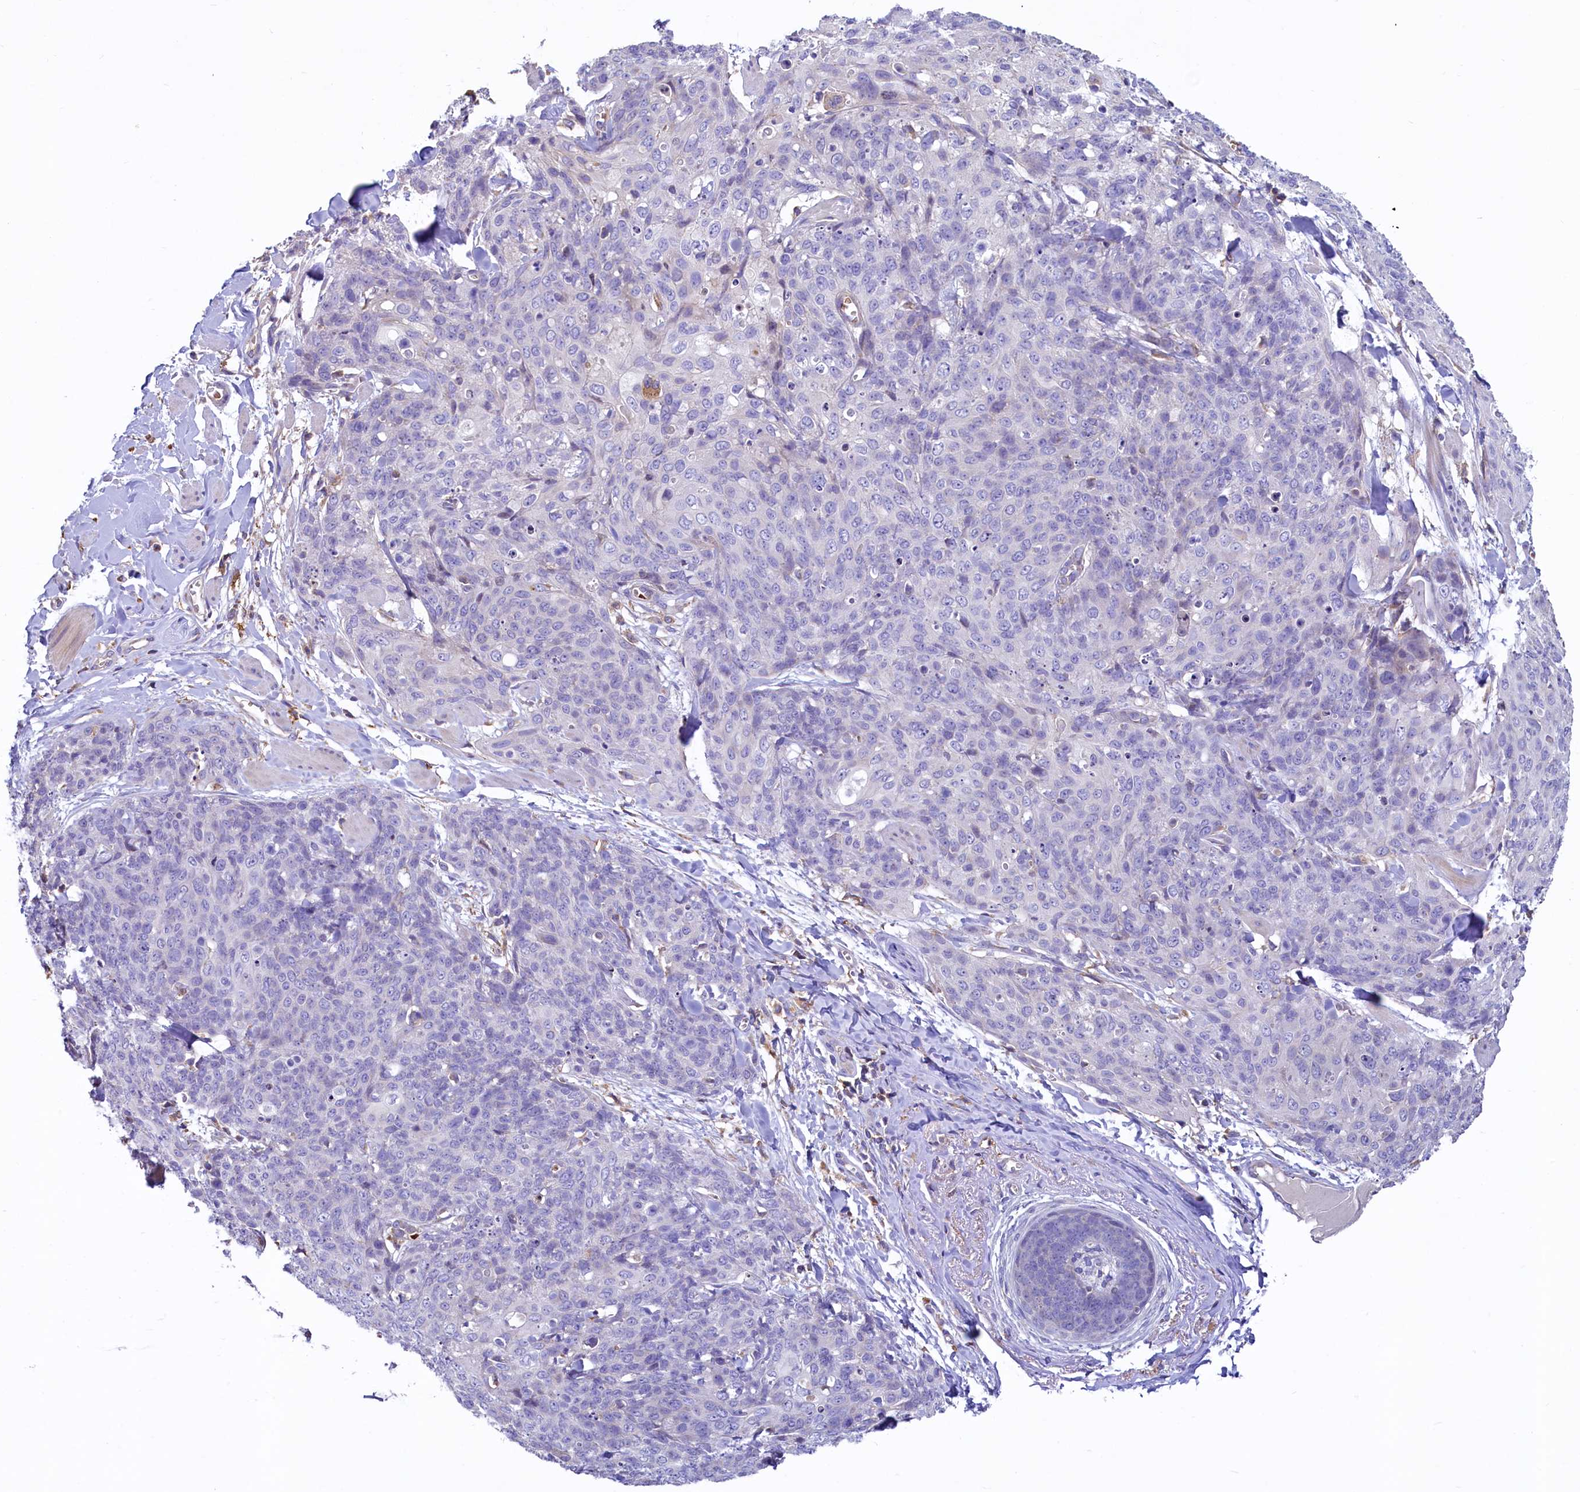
{"staining": {"intensity": "negative", "quantity": "none", "location": "none"}, "tissue": "skin cancer", "cell_type": "Tumor cells", "image_type": "cancer", "snomed": [{"axis": "morphology", "description": "Squamous cell carcinoma, NOS"}, {"axis": "topography", "description": "Skin"}, {"axis": "topography", "description": "Vulva"}], "caption": "This is an immunohistochemistry micrograph of human skin cancer (squamous cell carcinoma). There is no expression in tumor cells.", "gene": "HPS6", "patient": {"sex": "female", "age": 85}}